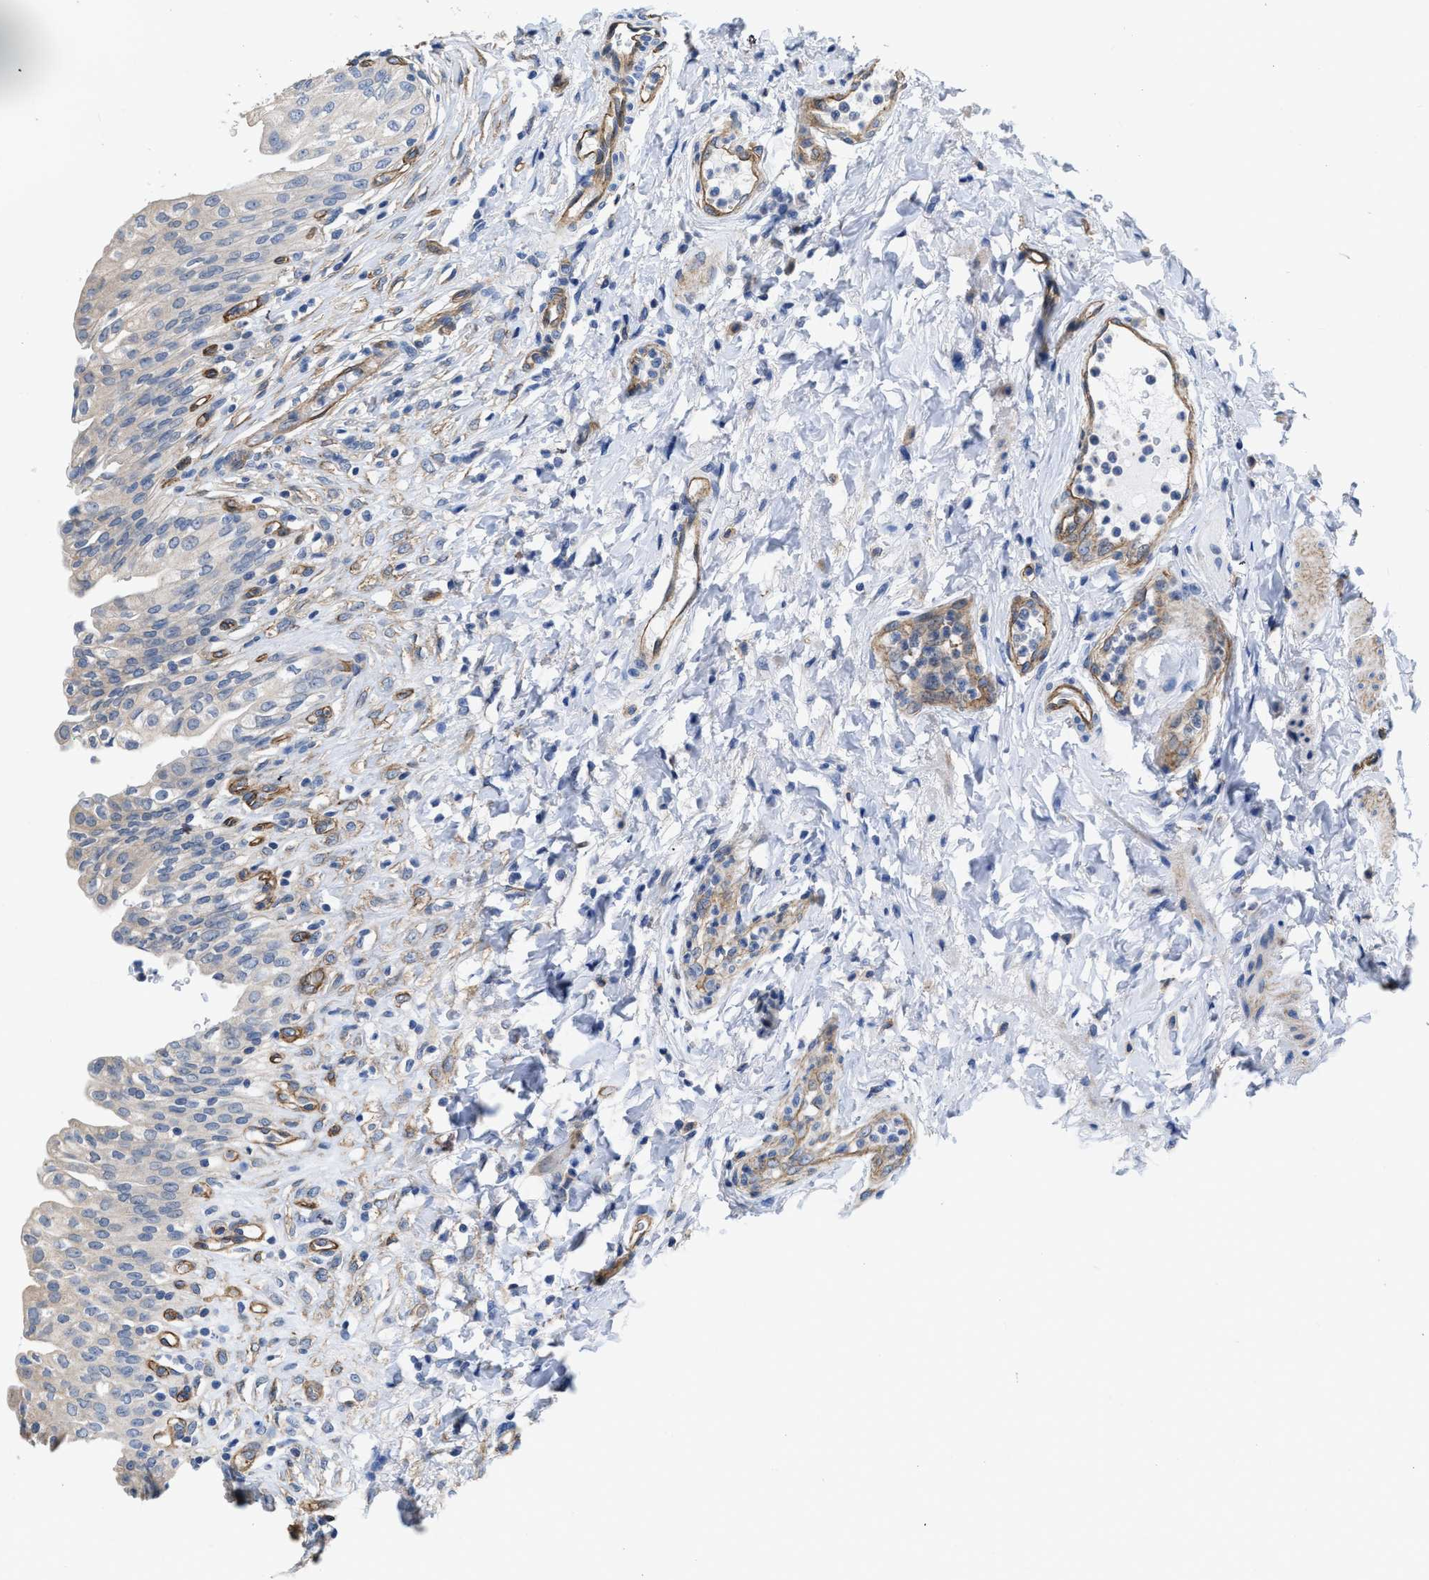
{"staining": {"intensity": "negative", "quantity": "none", "location": "none"}, "tissue": "urinary bladder", "cell_type": "Urothelial cells", "image_type": "normal", "snomed": [{"axis": "morphology", "description": "Urothelial carcinoma, High grade"}, {"axis": "topography", "description": "Urinary bladder"}], "caption": "Immunohistochemistry (IHC) micrograph of benign urinary bladder stained for a protein (brown), which displays no staining in urothelial cells.", "gene": "C22orf42", "patient": {"sex": "male", "age": 46}}